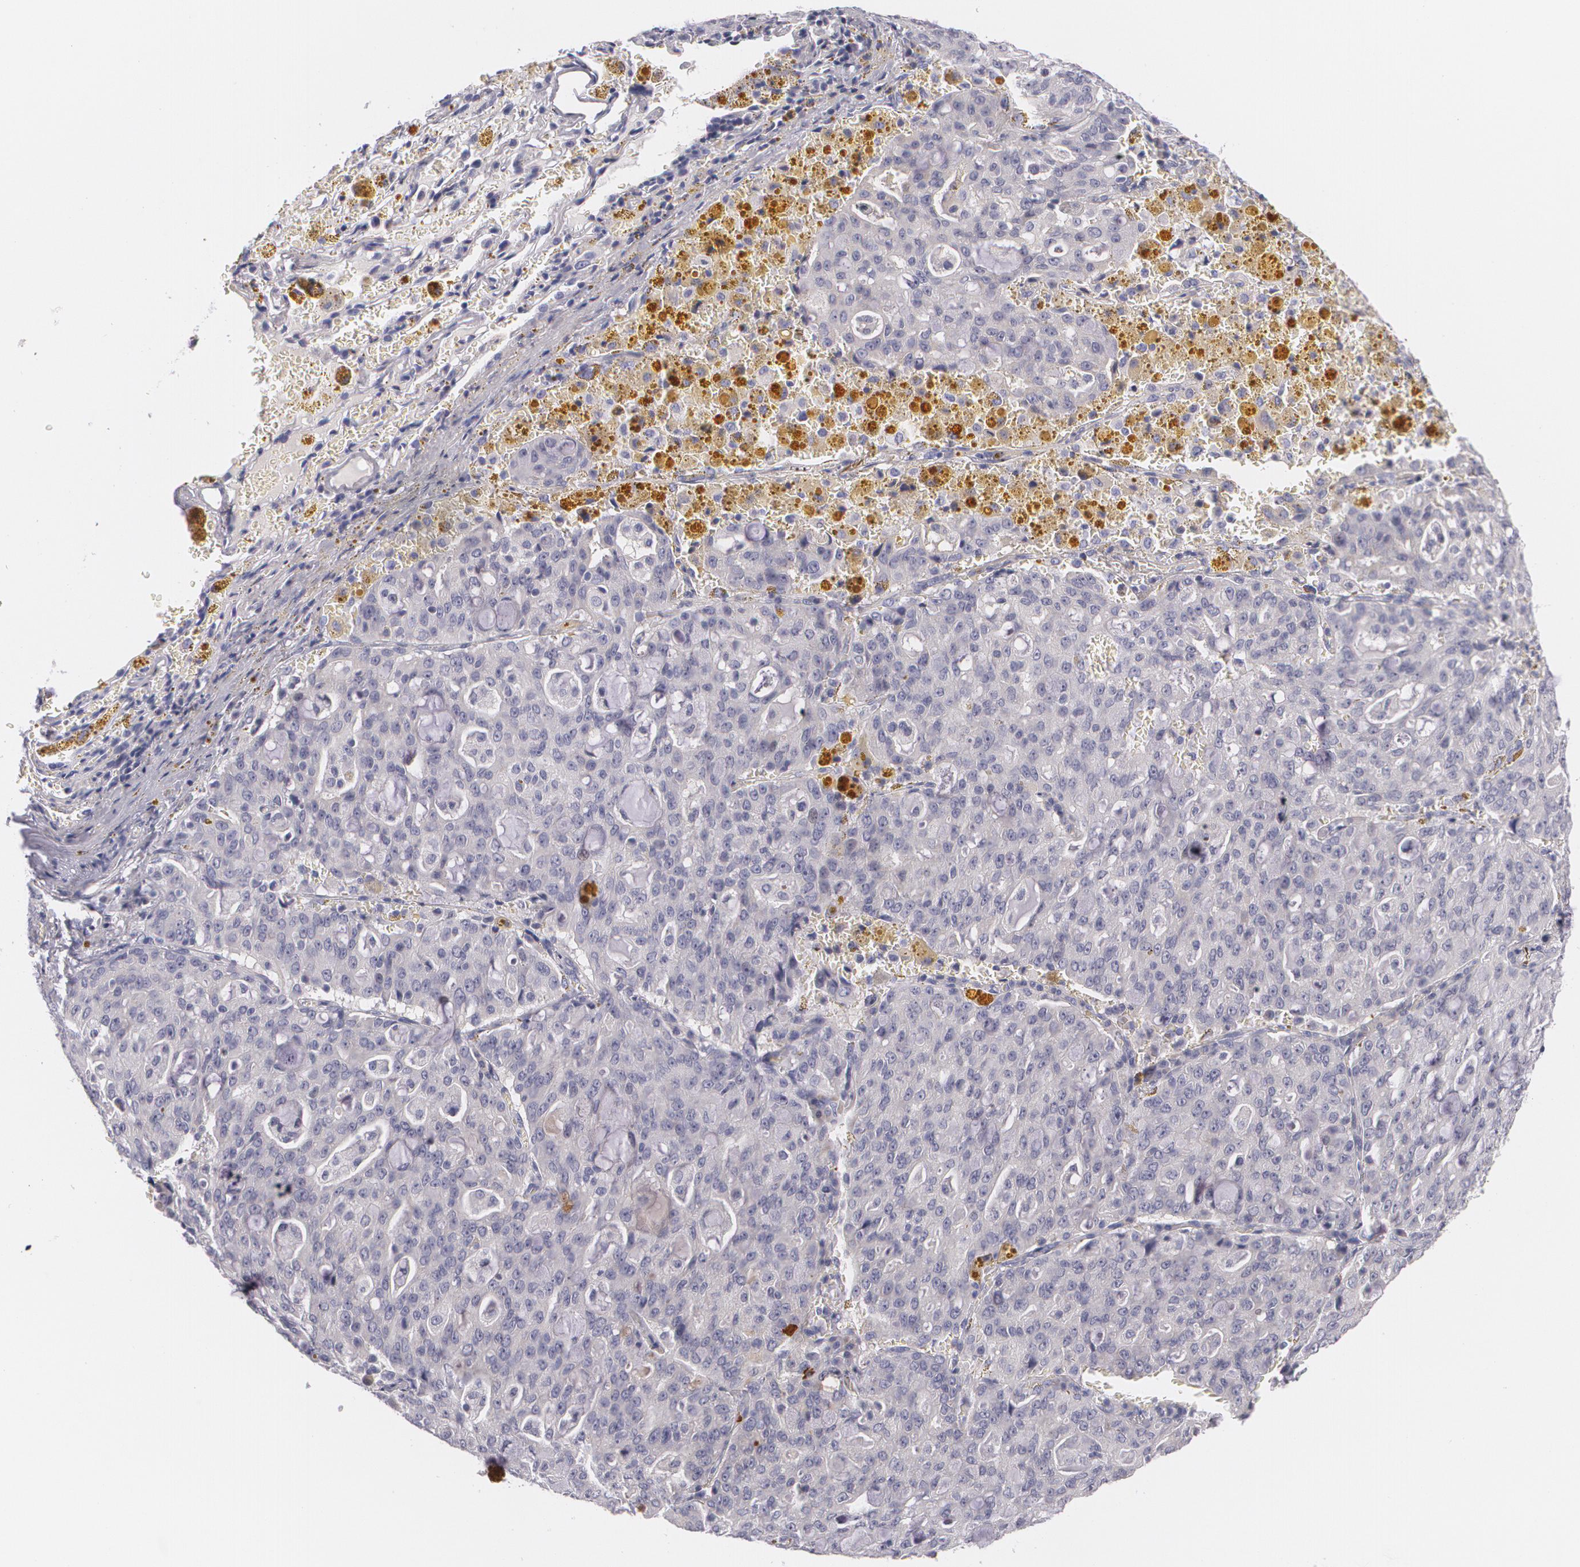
{"staining": {"intensity": "negative", "quantity": "none", "location": "none"}, "tissue": "lung cancer", "cell_type": "Tumor cells", "image_type": "cancer", "snomed": [{"axis": "morphology", "description": "Adenocarcinoma, NOS"}, {"axis": "topography", "description": "Lung"}], "caption": "Image shows no significant protein staining in tumor cells of lung cancer.", "gene": "FAM181A", "patient": {"sex": "female", "age": 44}}